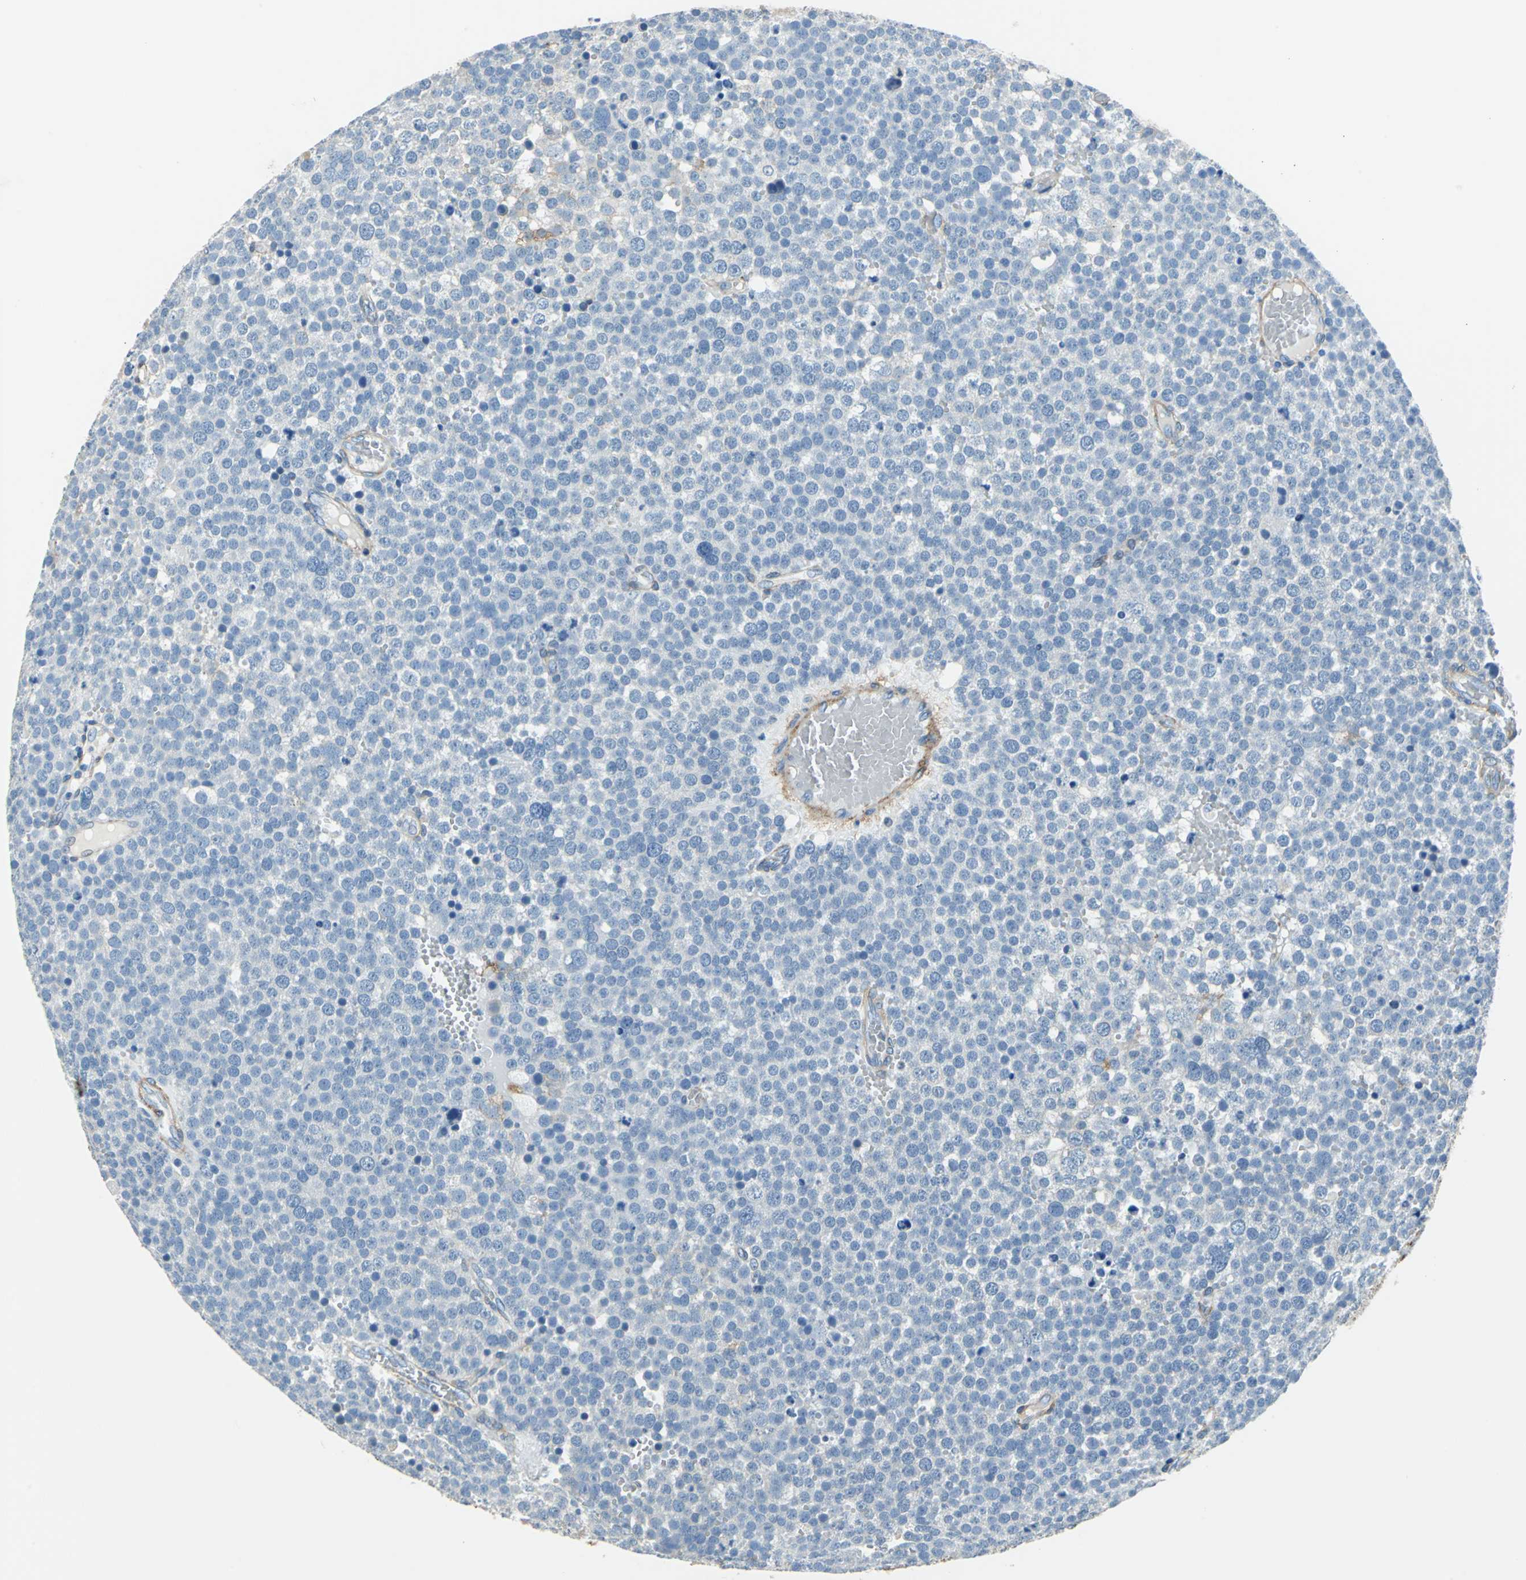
{"staining": {"intensity": "negative", "quantity": "none", "location": "none"}, "tissue": "testis cancer", "cell_type": "Tumor cells", "image_type": "cancer", "snomed": [{"axis": "morphology", "description": "Seminoma, NOS"}, {"axis": "topography", "description": "Testis"}], "caption": "Micrograph shows no protein positivity in tumor cells of testis cancer tissue.", "gene": "AKAP12", "patient": {"sex": "male", "age": 71}}